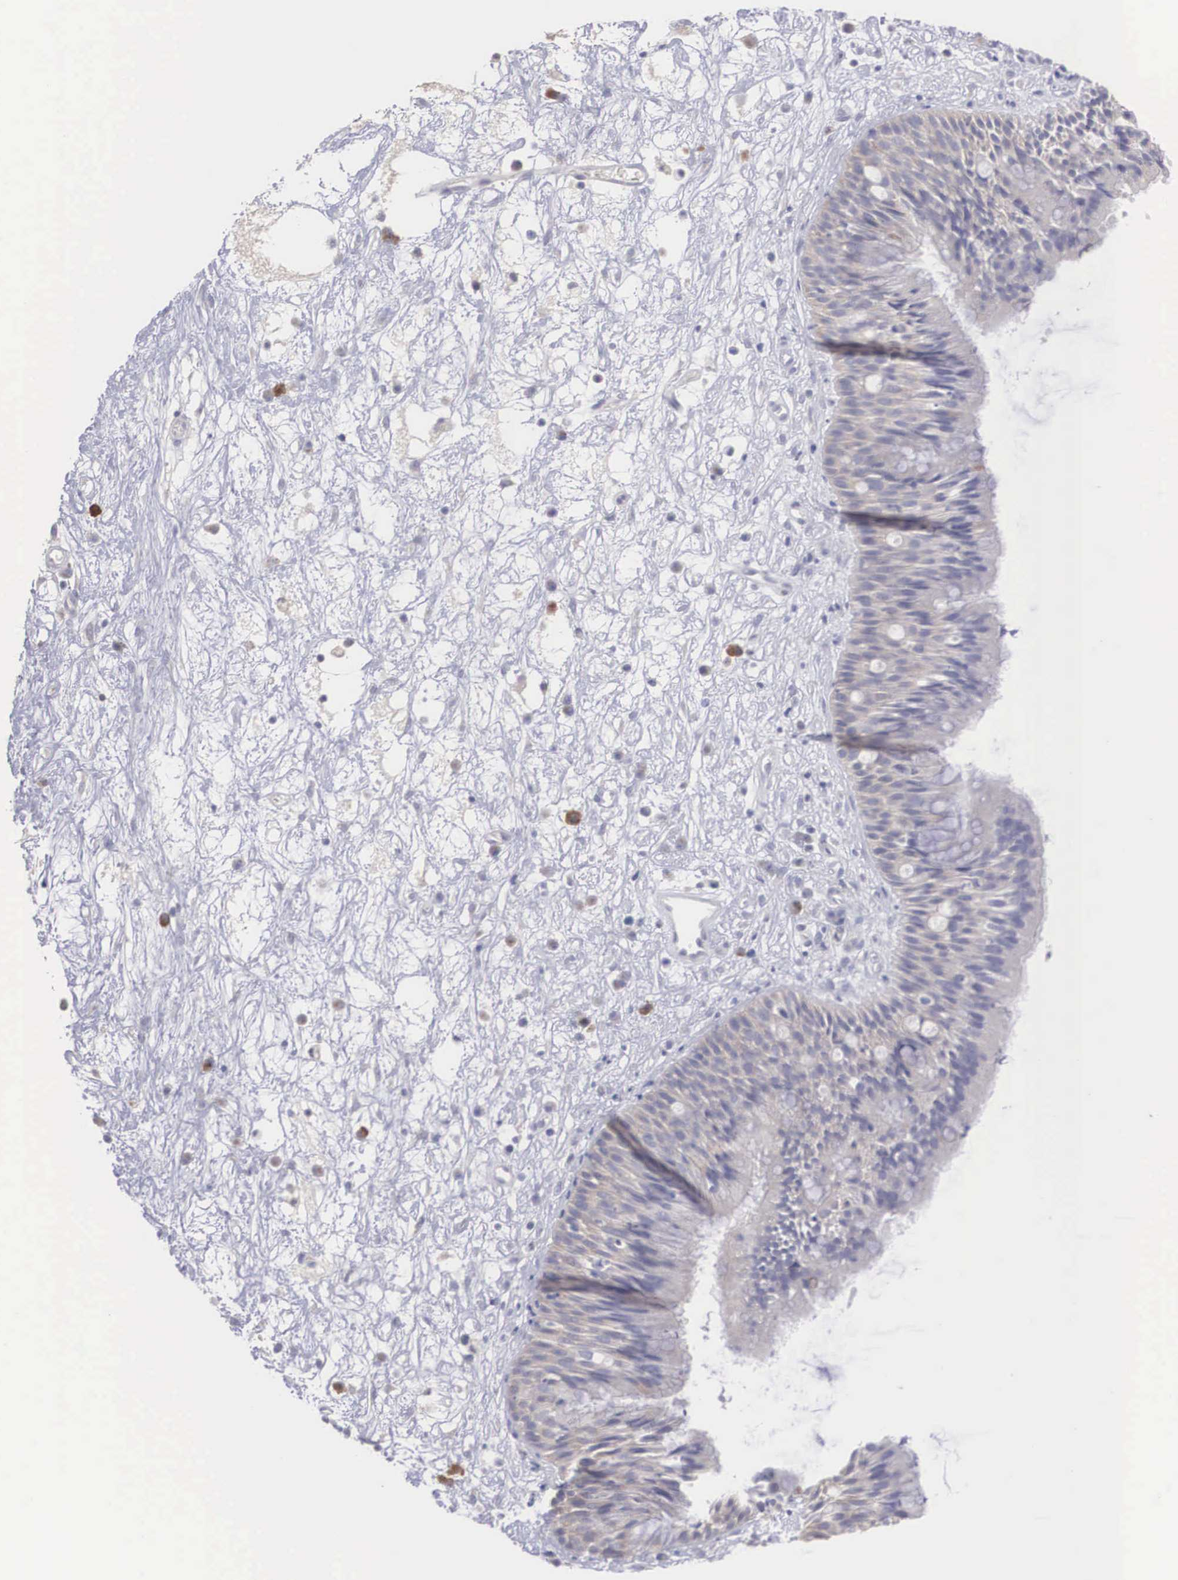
{"staining": {"intensity": "negative", "quantity": "none", "location": "none"}, "tissue": "nasopharynx", "cell_type": "Respiratory epithelial cells", "image_type": "normal", "snomed": [{"axis": "morphology", "description": "Normal tissue, NOS"}, {"axis": "topography", "description": "Nasopharynx"}], "caption": "Respiratory epithelial cells show no significant protein expression in normal nasopharynx. Brightfield microscopy of IHC stained with DAB (brown) and hematoxylin (blue), captured at high magnification.", "gene": "REPS2", "patient": {"sex": "male", "age": 13}}